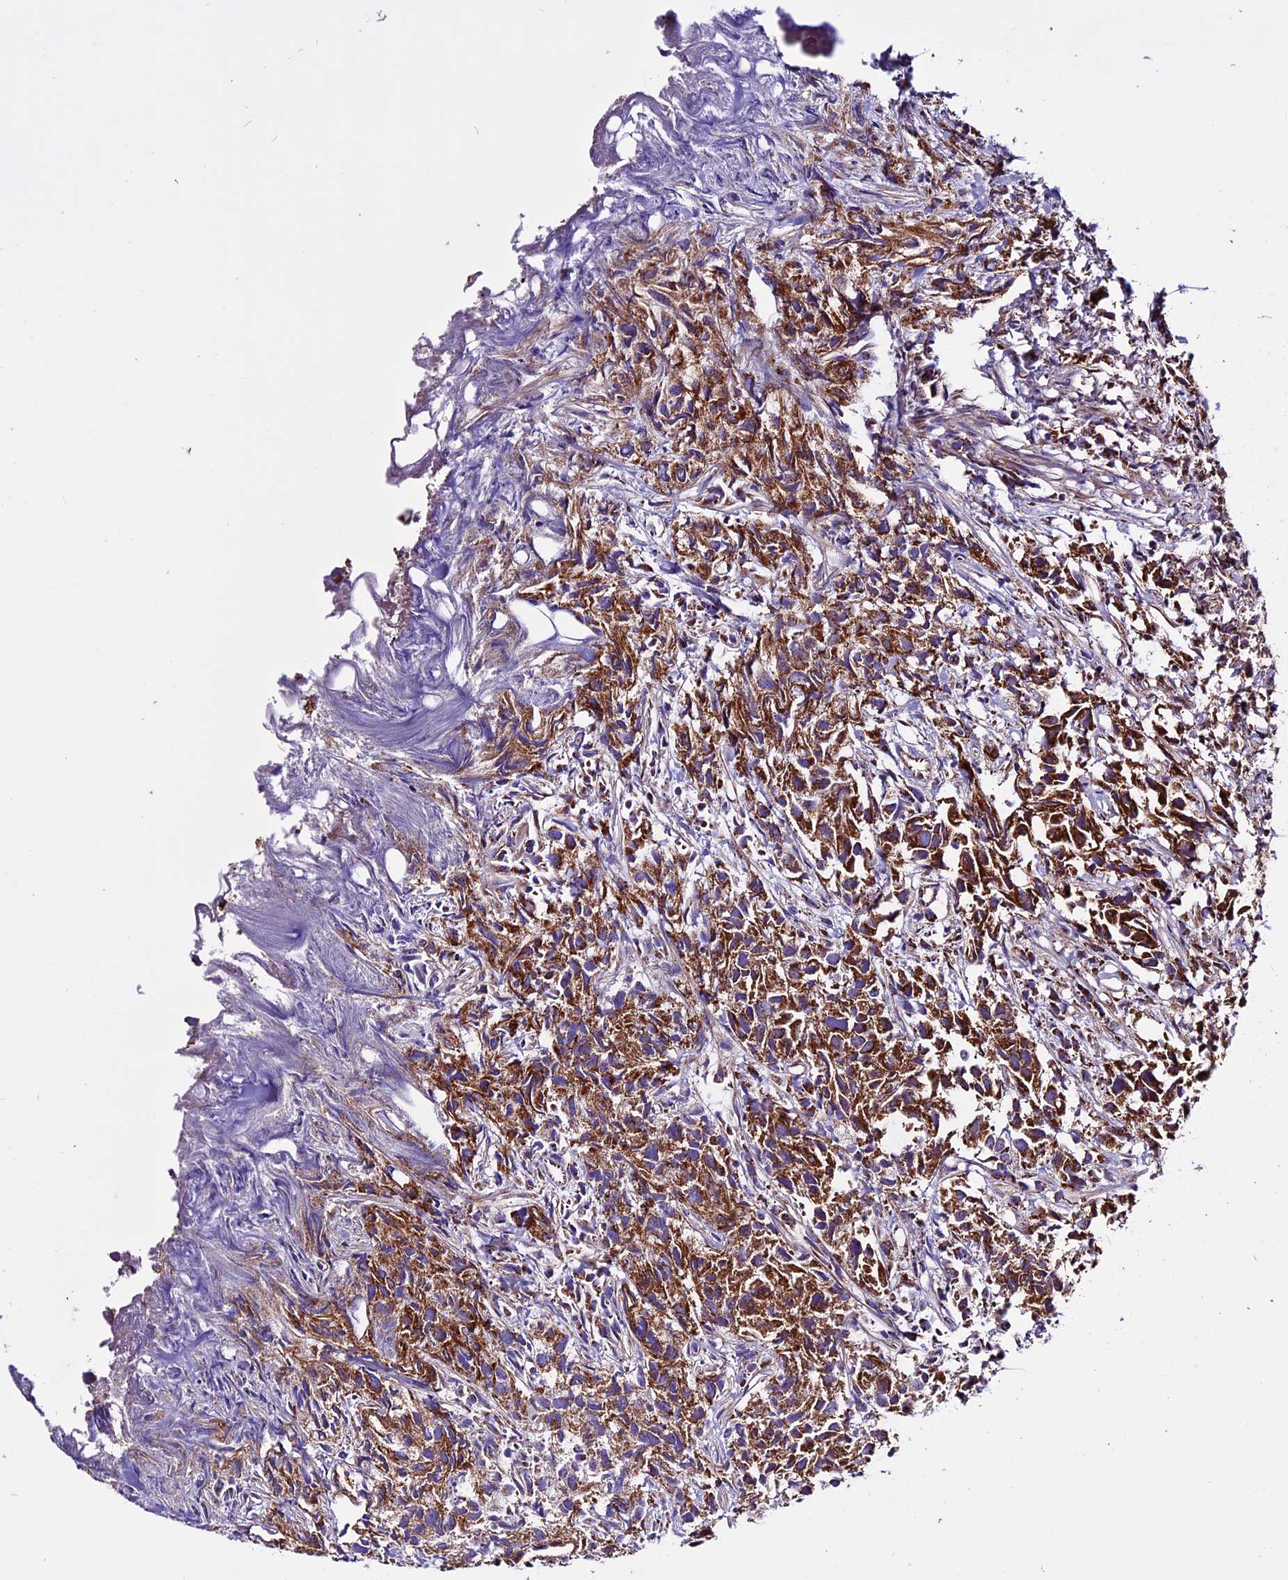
{"staining": {"intensity": "strong", "quantity": ">75%", "location": "cytoplasmic/membranous"}, "tissue": "urothelial cancer", "cell_type": "Tumor cells", "image_type": "cancer", "snomed": [{"axis": "morphology", "description": "Urothelial carcinoma, High grade"}, {"axis": "topography", "description": "Urinary bladder"}], "caption": "High-grade urothelial carcinoma tissue reveals strong cytoplasmic/membranous expression in approximately >75% of tumor cells, visualized by immunohistochemistry.", "gene": "CX3CL1", "patient": {"sex": "female", "age": 75}}